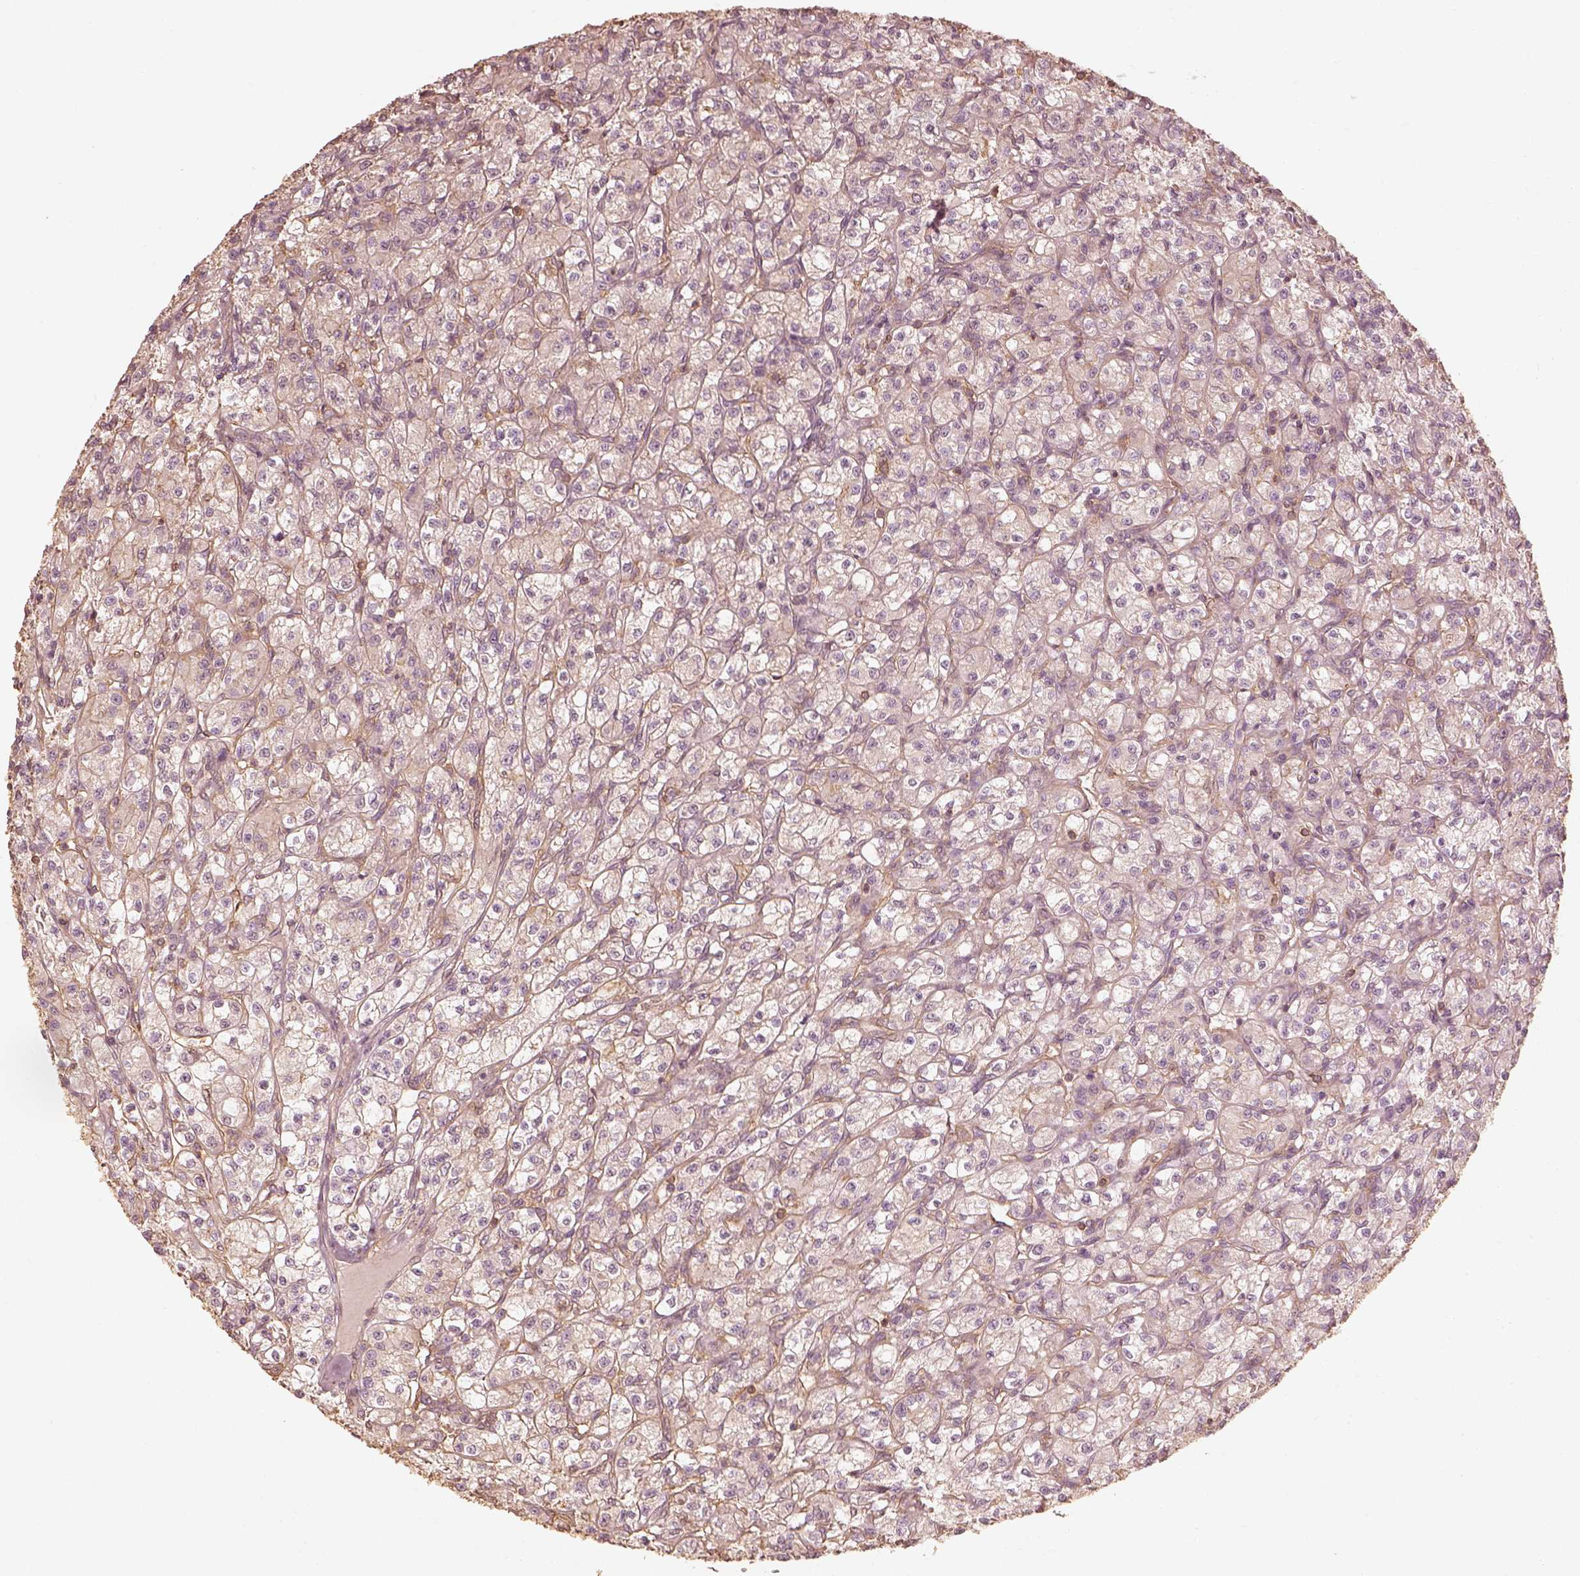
{"staining": {"intensity": "weak", "quantity": "25%-75%", "location": "cytoplasmic/membranous"}, "tissue": "renal cancer", "cell_type": "Tumor cells", "image_type": "cancer", "snomed": [{"axis": "morphology", "description": "Adenocarcinoma, NOS"}, {"axis": "topography", "description": "Kidney"}], "caption": "Immunohistochemical staining of renal cancer shows weak cytoplasmic/membranous protein positivity in approximately 25%-75% of tumor cells. The staining is performed using DAB brown chromogen to label protein expression. The nuclei are counter-stained blue using hematoxylin.", "gene": "WDR7", "patient": {"sex": "female", "age": 70}}